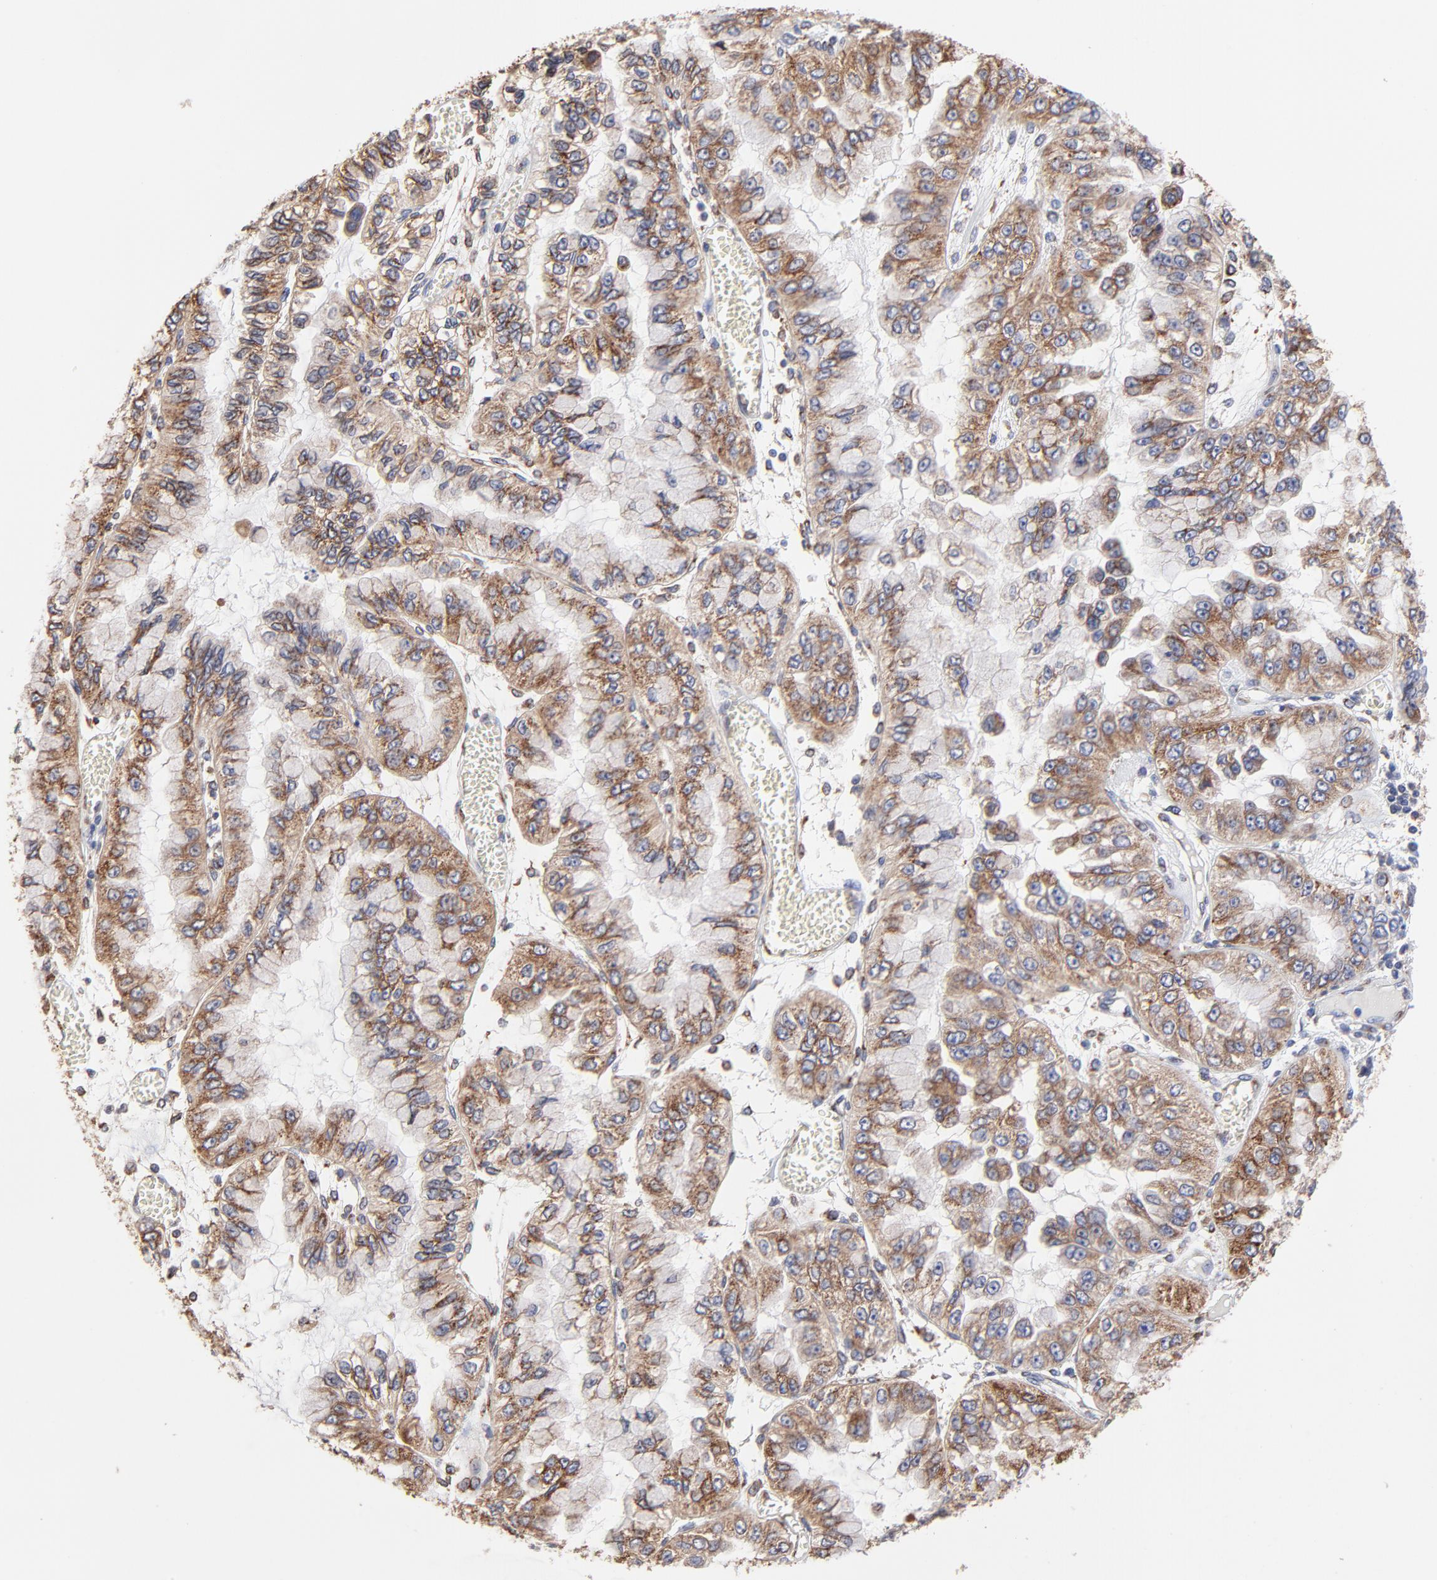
{"staining": {"intensity": "strong", "quantity": ">75%", "location": "cytoplasmic/membranous"}, "tissue": "liver cancer", "cell_type": "Tumor cells", "image_type": "cancer", "snomed": [{"axis": "morphology", "description": "Cholangiocarcinoma"}, {"axis": "topography", "description": "Liver"}], "caption": "Approximately >75% of tumor cells in human liver cancer show strong cytoplasmic/membranous protein positivity as visualized by brown immunohistochemical staining.", "gene": "LMAN1", "patient": {"sex": "female", "age": 79}}